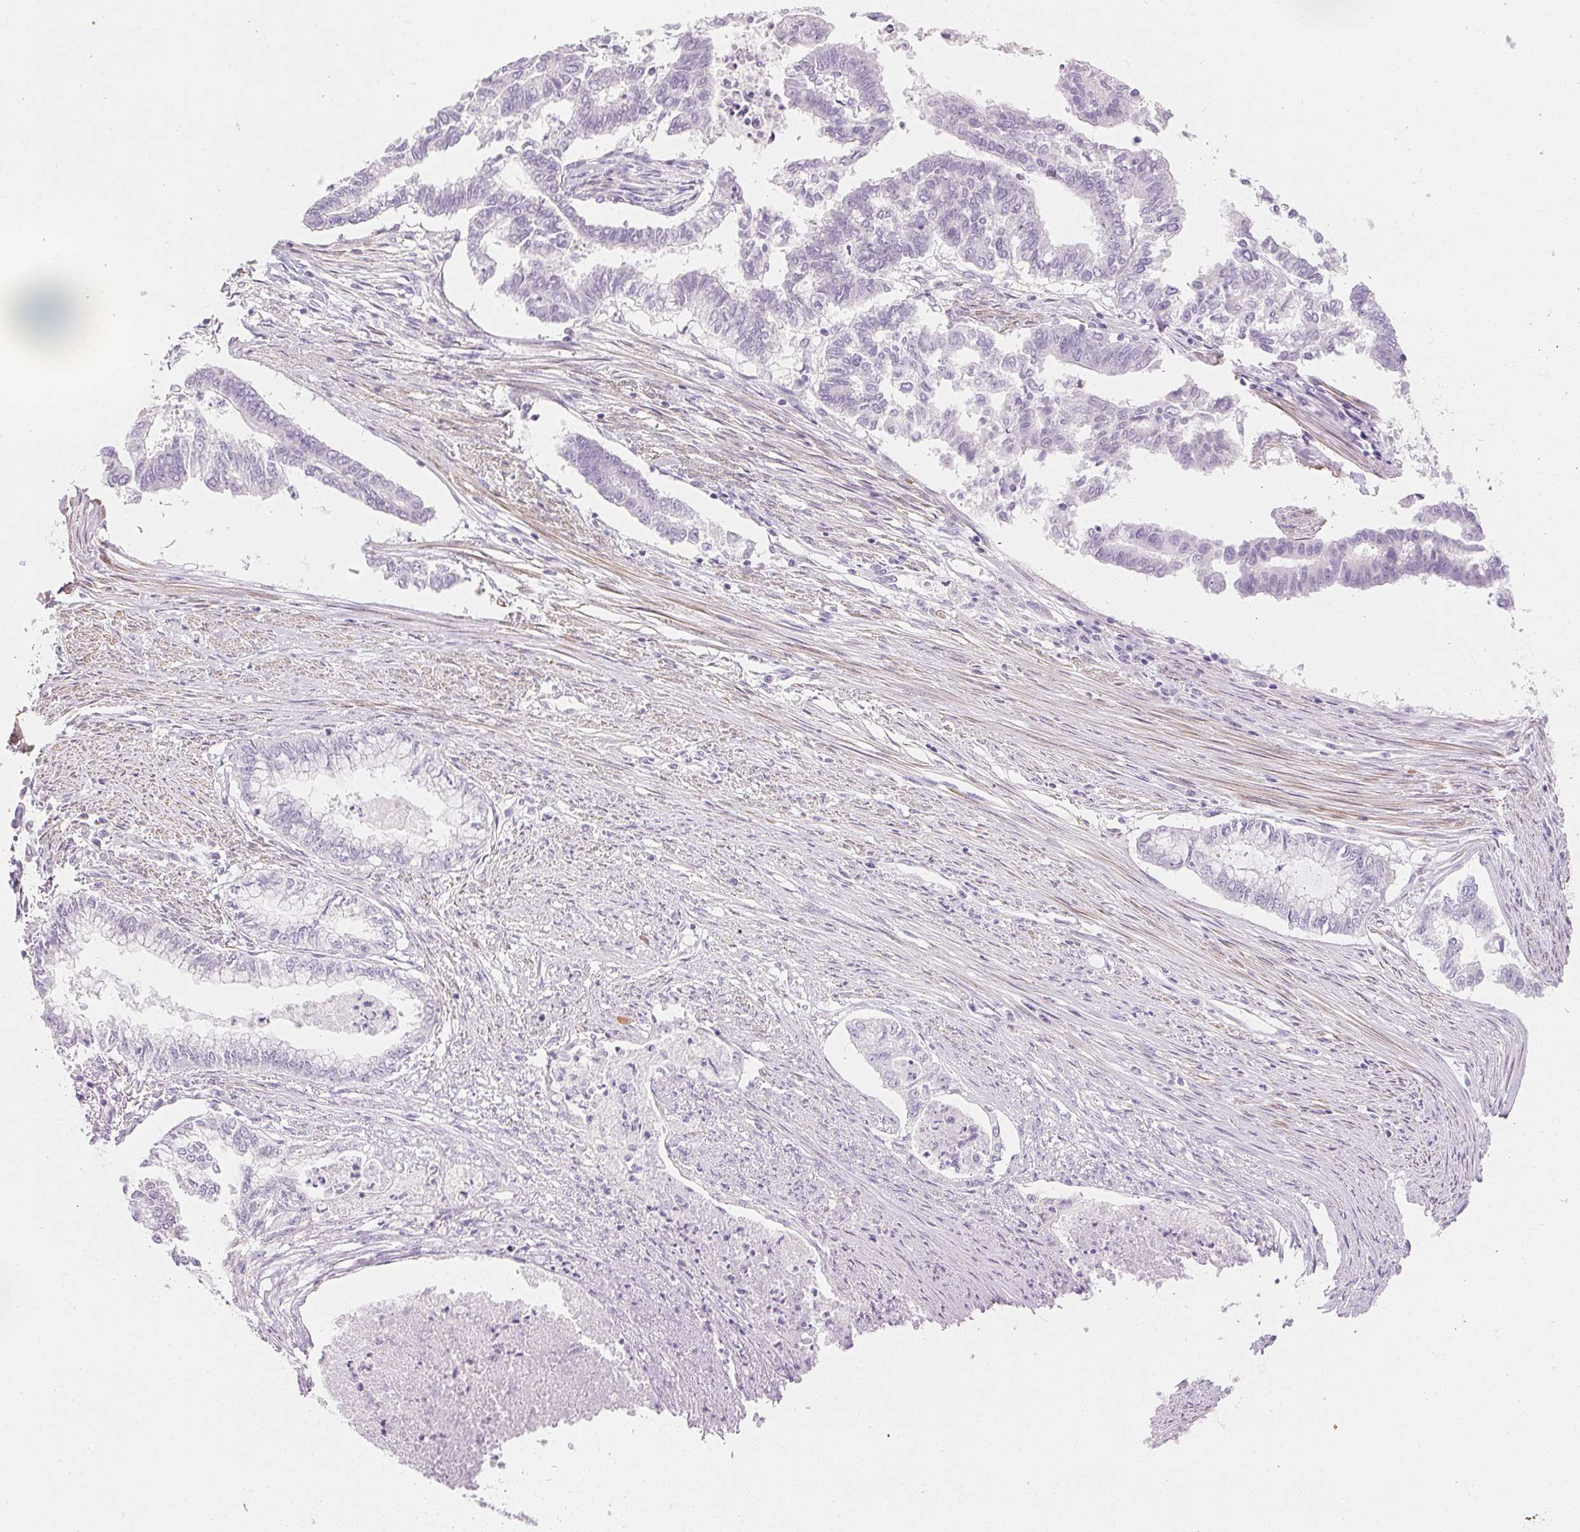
{"staining": {"intensity": "negative", "quantity": "none", "location": "none"}, "tissue": "endometrial cancer", "cell_type": "Tumor cells", "image_type": "cancer", "snomed": [{"axis": "morphology", "description": "Adenocarcinoma, NOS"}, {"axis": "topography", "description": "Endometrium"}], "caption": "Protein analysis of adenocarcinoma (endometrial) demonstrates no significant staining in tumor cells.", "gene": "KCNE2", "patient": {"sex": "female", "age": 79}}